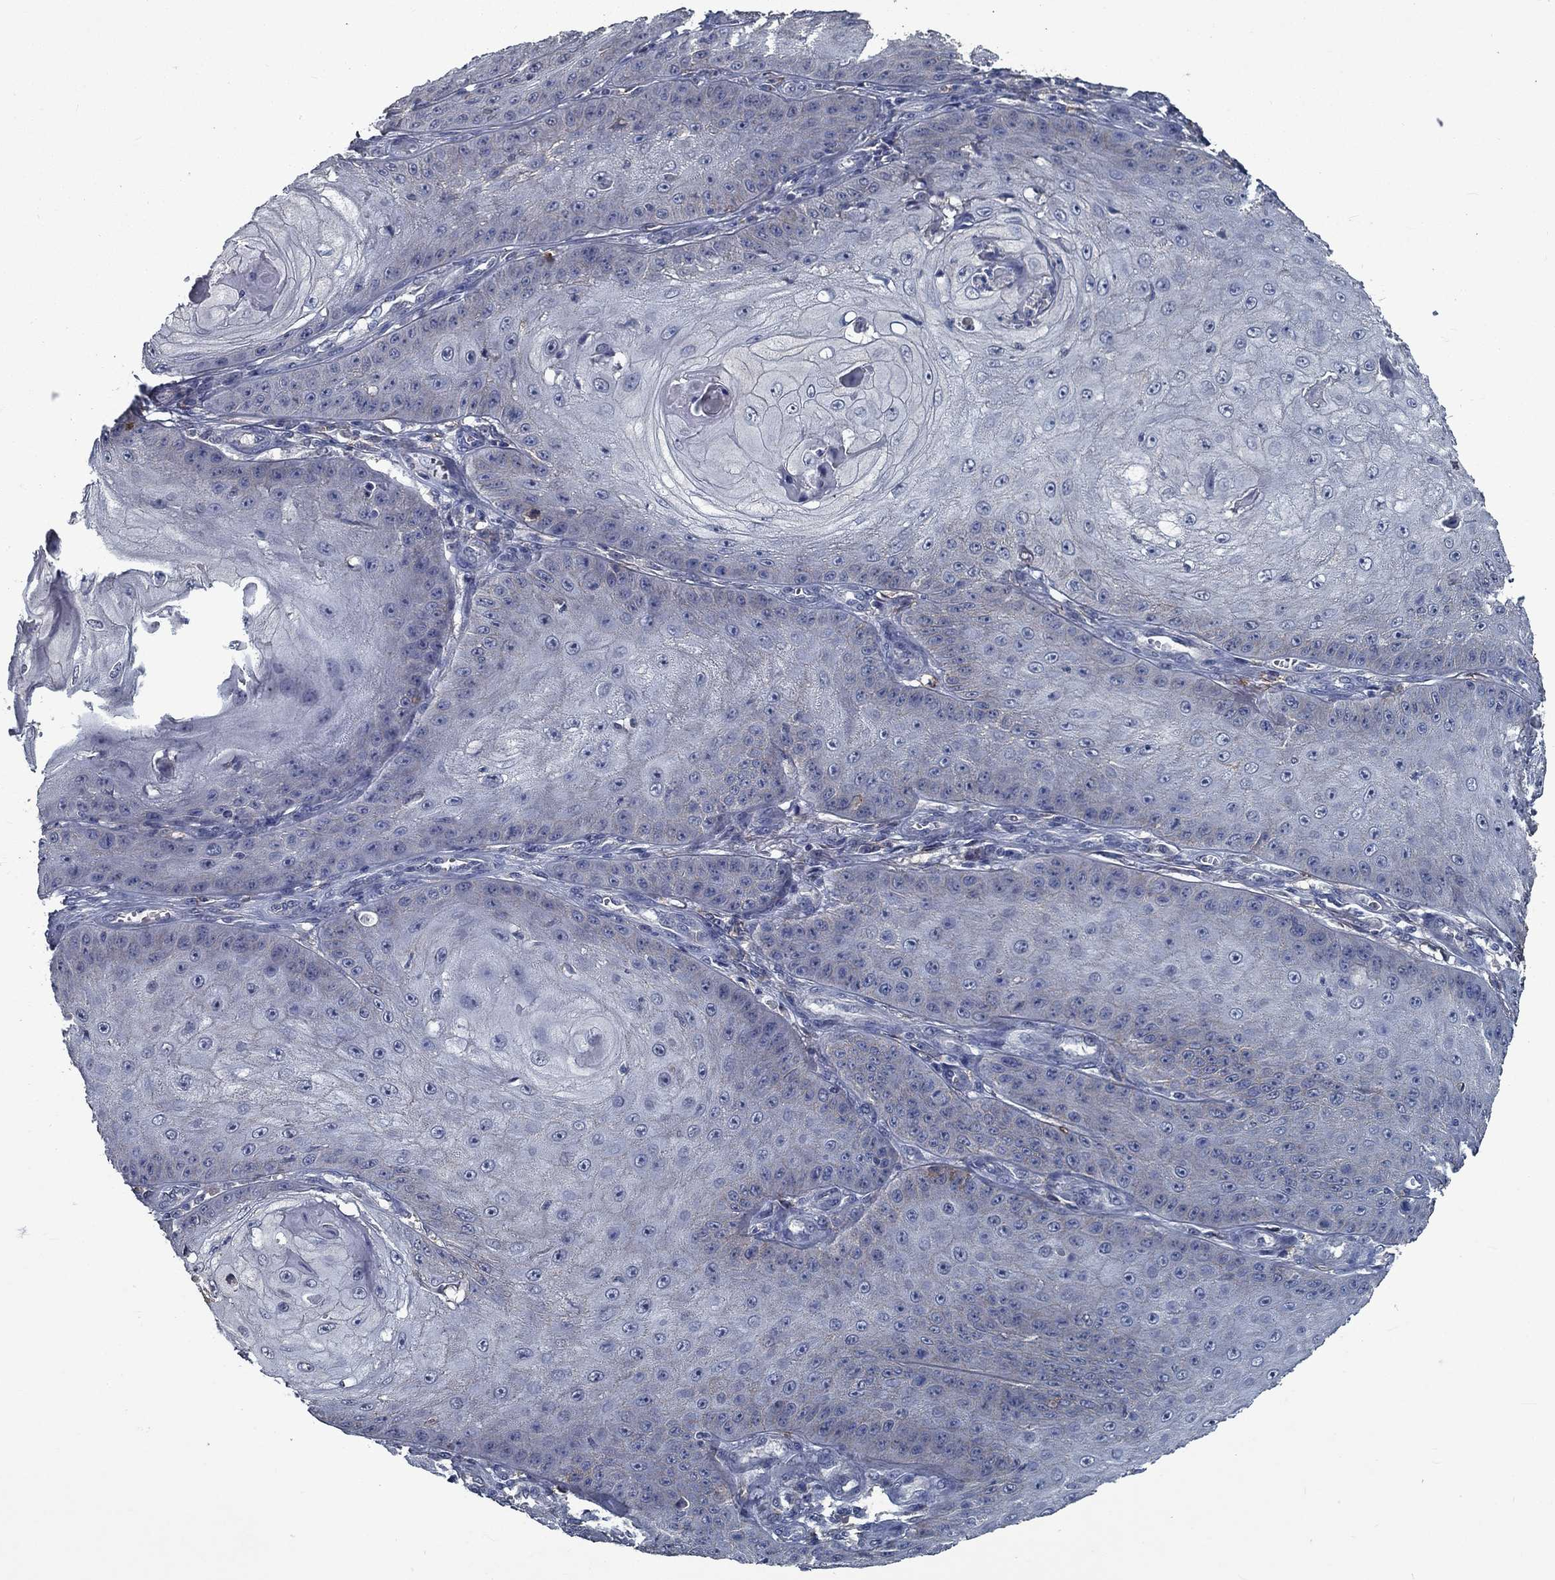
{"staining": {"intensity": "negative", "quantity": "none", "location": "none"}, "tissue": "skin cancer", "cell_type": "Tumor cells", "image_type": "cancer", "snomed": [{"axis": "morphology", "description": "Squamous cell carcinoma, NOS"}, {"axis": "topography", "description": "Skin"}], "caption": "Tumor cells show no significant positivity in skin cancer.", "gene": "SLC44A1", "patient": {"sex": "male", "age": 70}}